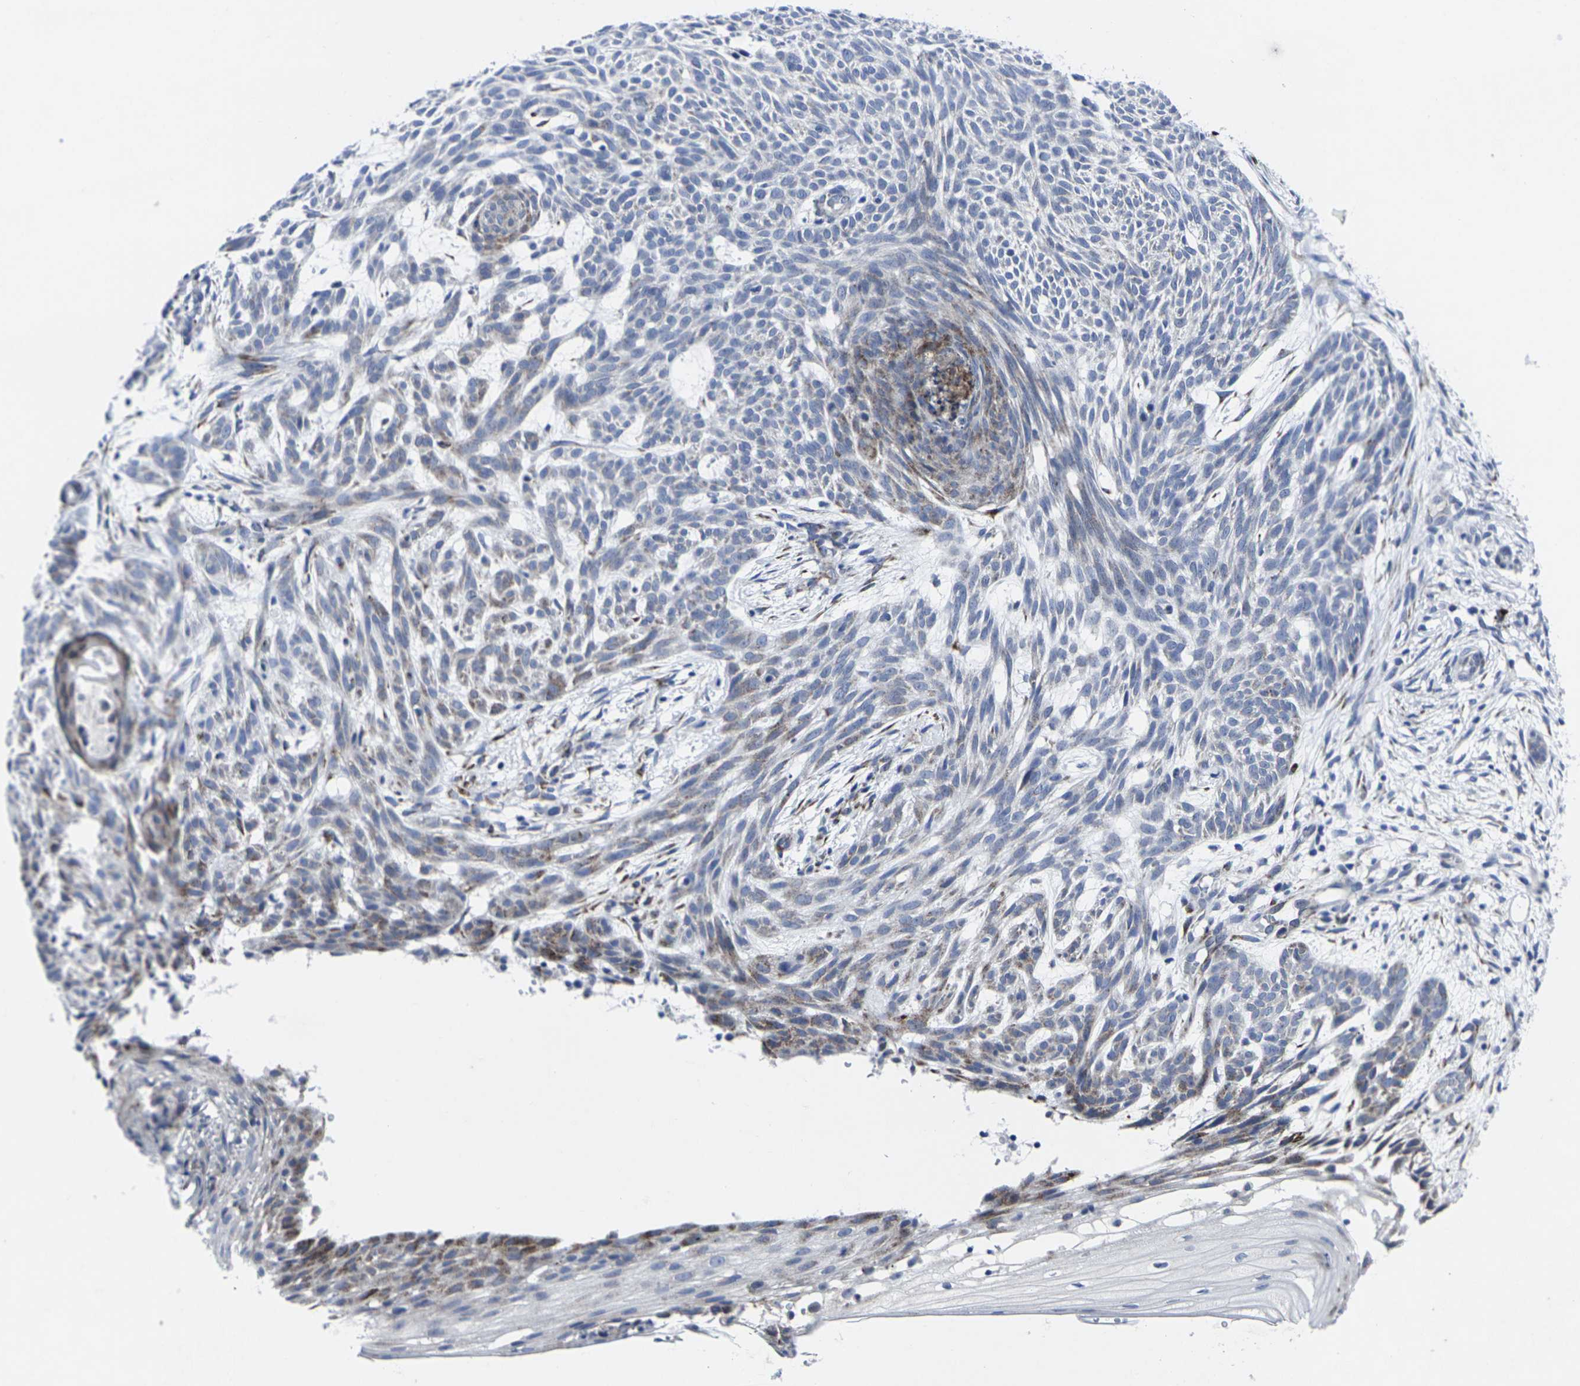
{"staining": {"intensity": "moderate", "quantity": "25%-75%", "location": "cytoplasmic/membranous"}, "tissue": "skin cancer", "cell_type": "Tumor cells", "image_type": "cancer", "snomed": [{"axis": "morphology", "description": "Basal cell carcinoma"}, {"axis": "topography", "description": "Skin"}], "caption": "Immunohistochemical staining of skin cancer exhibits medium levels of moderate cytoplasmic/membranous staining in approximately 25%-75% of tumor cells.", "gene": "RPN1", "patient": {"sex": "female", "age": 59}}